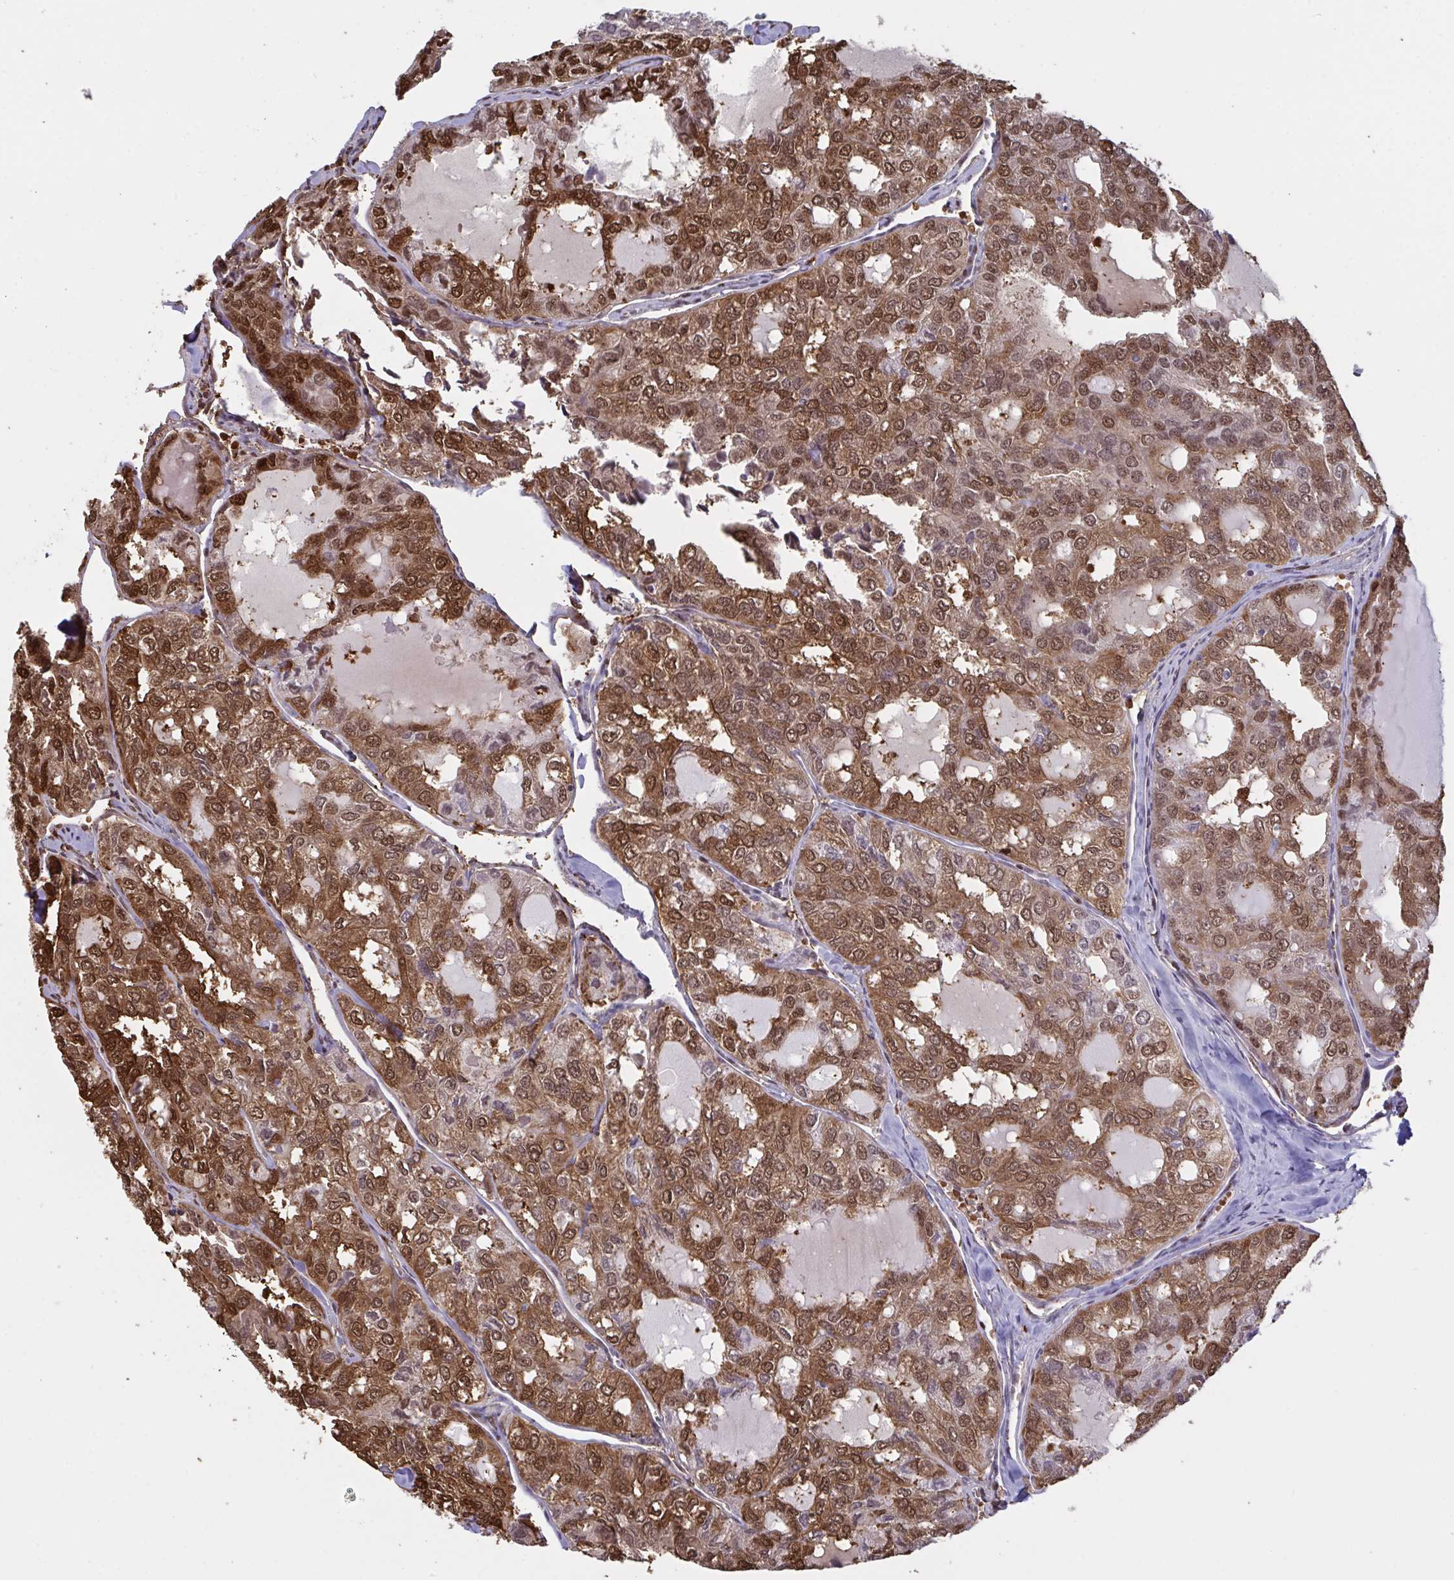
{"staining": {"intensity": "strong", "quantity": ">75%", "location": "cytoplasmic/membranous,nuclear"}, "tissue": "thyroid cancer", "cell_type": "Tumor cells", "image_type": "cancer", "snomed": [{"axis": "morphology", "description": "Follicular adenoma carcinoma, NOS"}, {"axis": "topography", "description": "Thyroid gland"}], "caption": "Thyroid cancer (follicular adenoma carcinoma) stained with a protein marker displays strong staining in tumor cells.", "gene": "PELI2", "patient": {"sex": "male", "age": 75}}